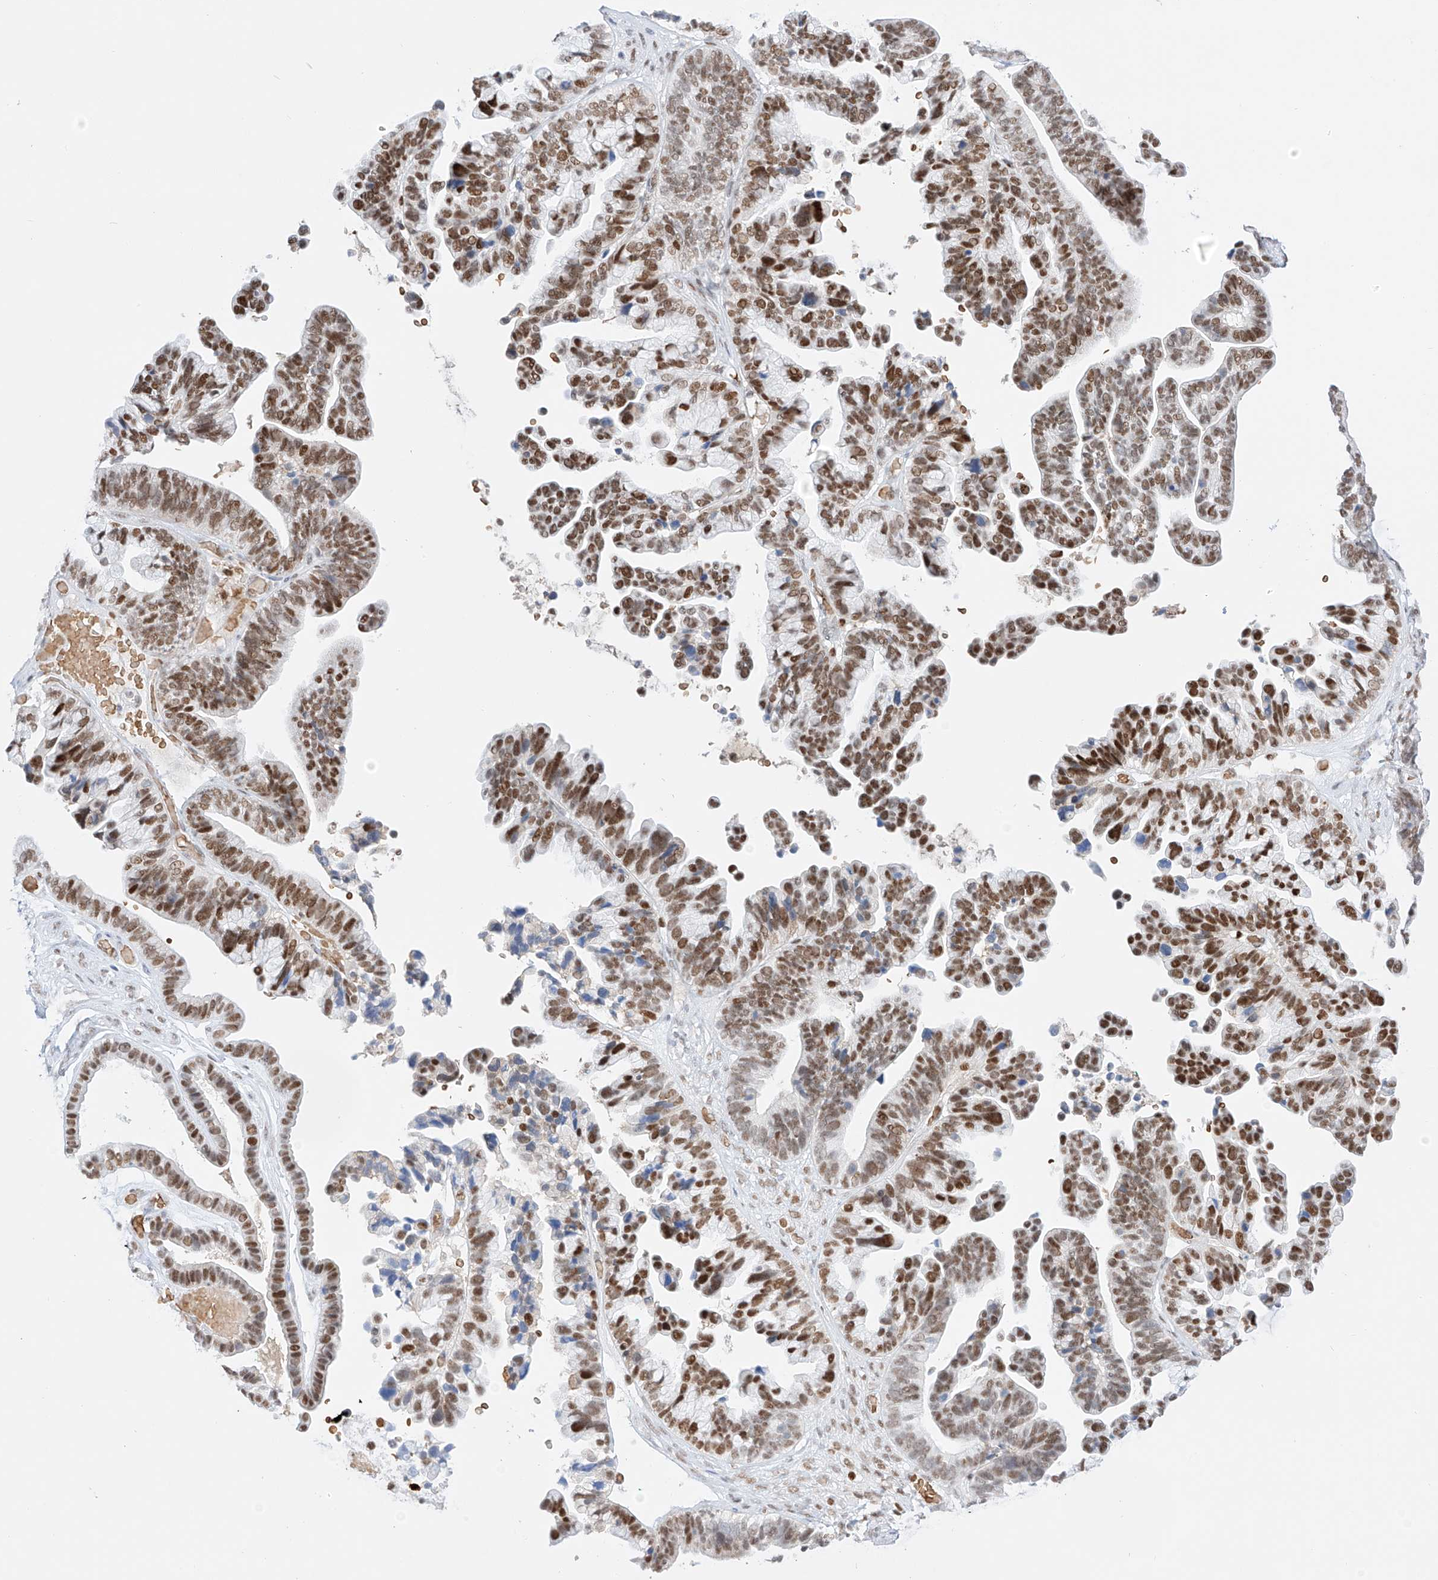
{"staining": {"intensity": "strong", "quantity": ">75%", "location": "nuclear"}, "tissue": "ovarian cancer", "cell_type": "Tumor cells", "image_type": "cancer", "snomed": [{"axis": "morphology", "description": "Cystadenocarcinoma, serous, NOS"}, {"axis": "topography", "description": "Ovary"}], "caption": "High-magnification brightfield microscopy of ovarian cancer stained with DAB (3,3'-diaminobenzidine) (brown) and counterstained with hematoxylin (blue). tumor cells exhibit strong nuclear staining is identified in about>75% of cells.", "gene": "APIP", "patient": {"sex": "female", "age": 56}}